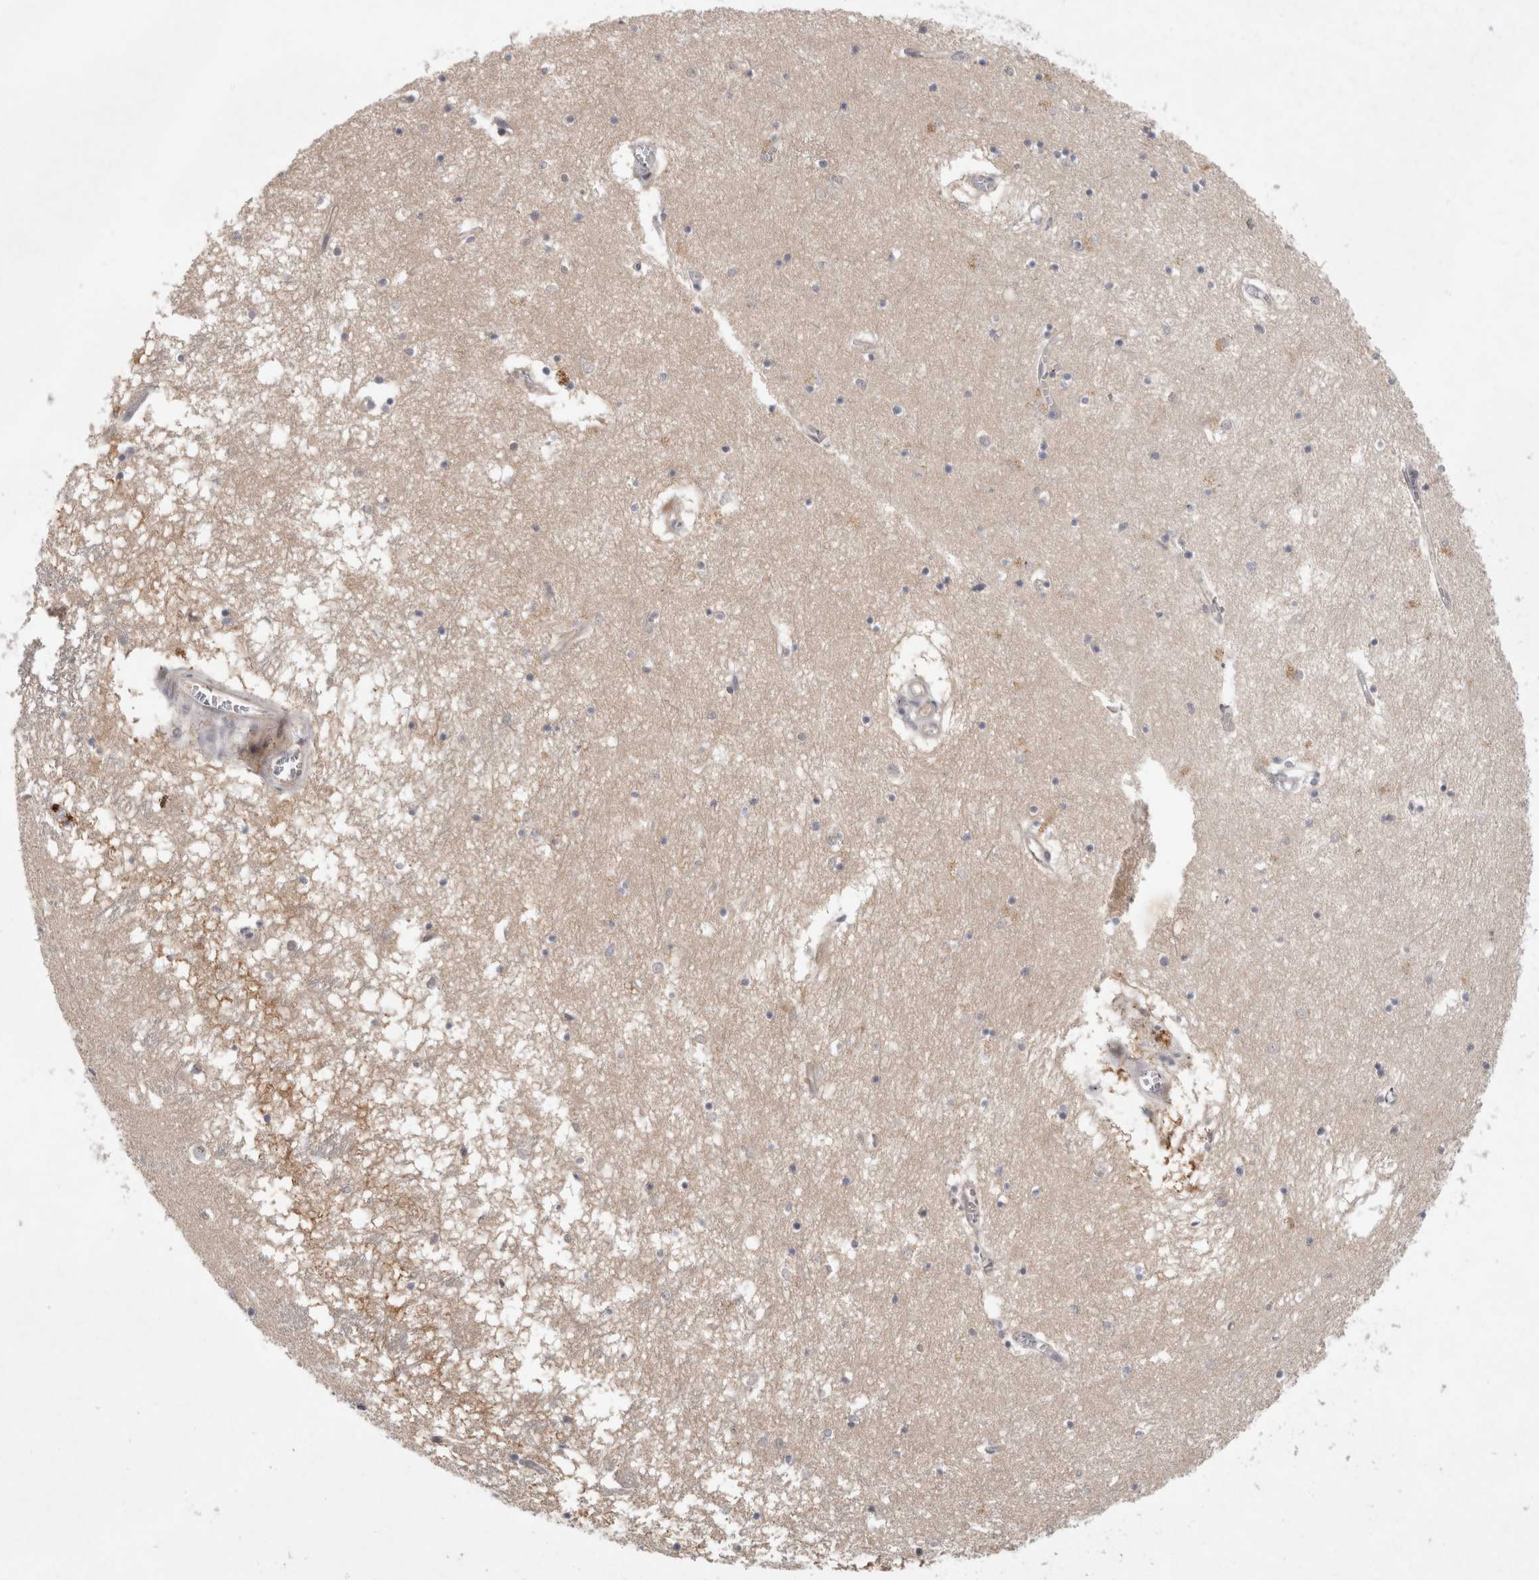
{"staining": {"intensity": "negative", "quantity": "none", "location": "none"}, "tissue": "hippocampus", "cell_type": "Glial cells", "image_type": "normal", "snomed": [{"axis": "morphology", "description": "Normal tissue, NOS"}, {"axis": "topography", "description": "Hippocampus"}], "caption": "Immunohistochemistry histopathology image of benign hippocampus: human hippocampus stained with DAB reveals no significant protein staining in glial cells.", "gene": "CRISPLD1", "patient": {"sex": "male", "age": 70}}